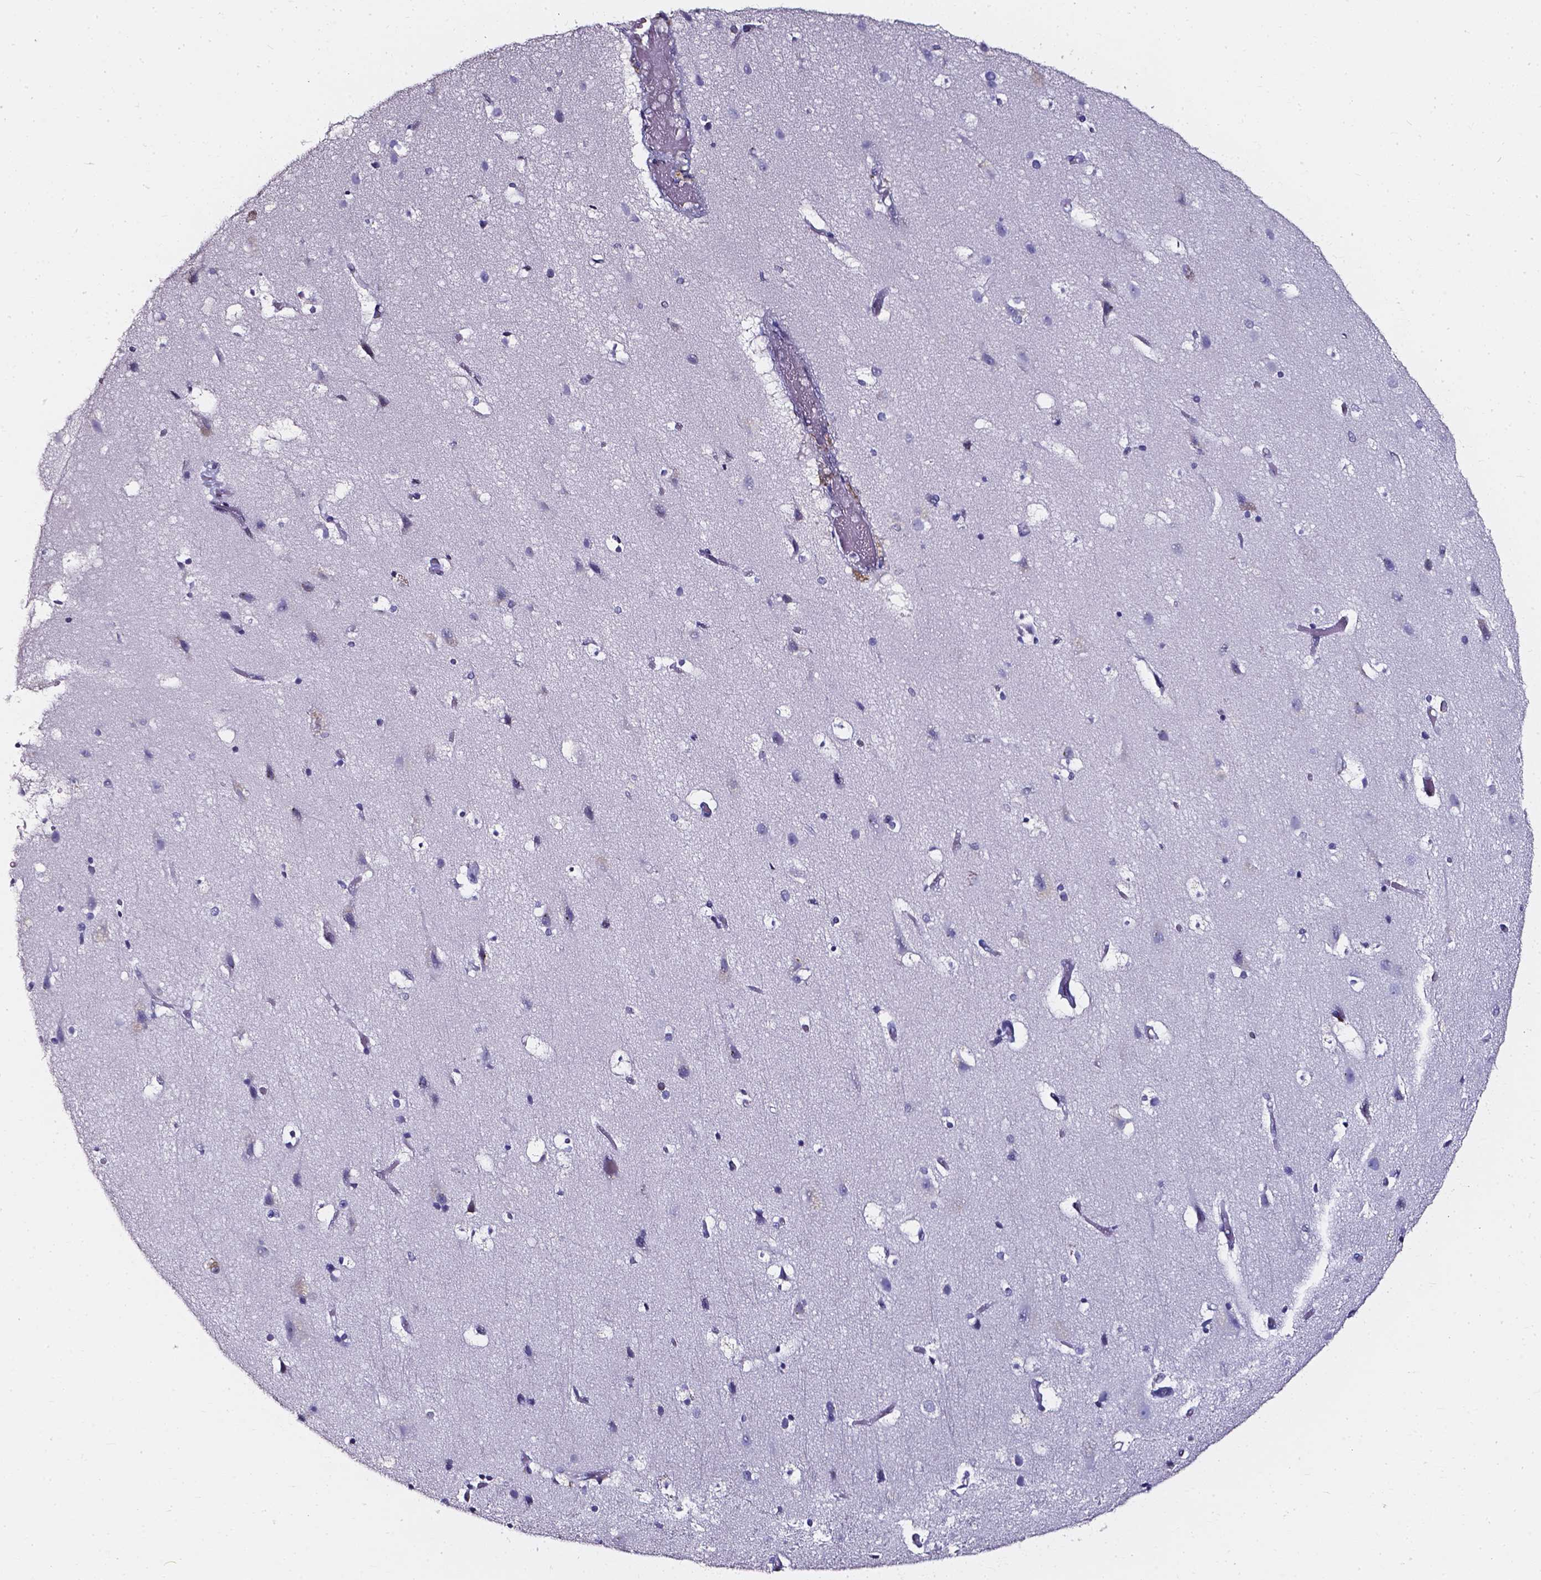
{"staining": {"intensity": "negative", "quantity": "none", "location": "none"}, "tissue": "cerebral cortex", "cell_type": "Endothelial cells", "image_type": "normal", "snomed": [{"axis": "morphology", "description": "Normal tissue, NOS"}, {"axis": "topography", "description": "Cerebral cortex"}], "caption": "Endothelial cells show no significant protein expression in benign cerebral cortex. (DAB (3,3'-diaminobenzidine) IHC with hematoxylin counter stain).", "gene": "AKR1B10", "patient": {"sex": "female", "age": 52}}